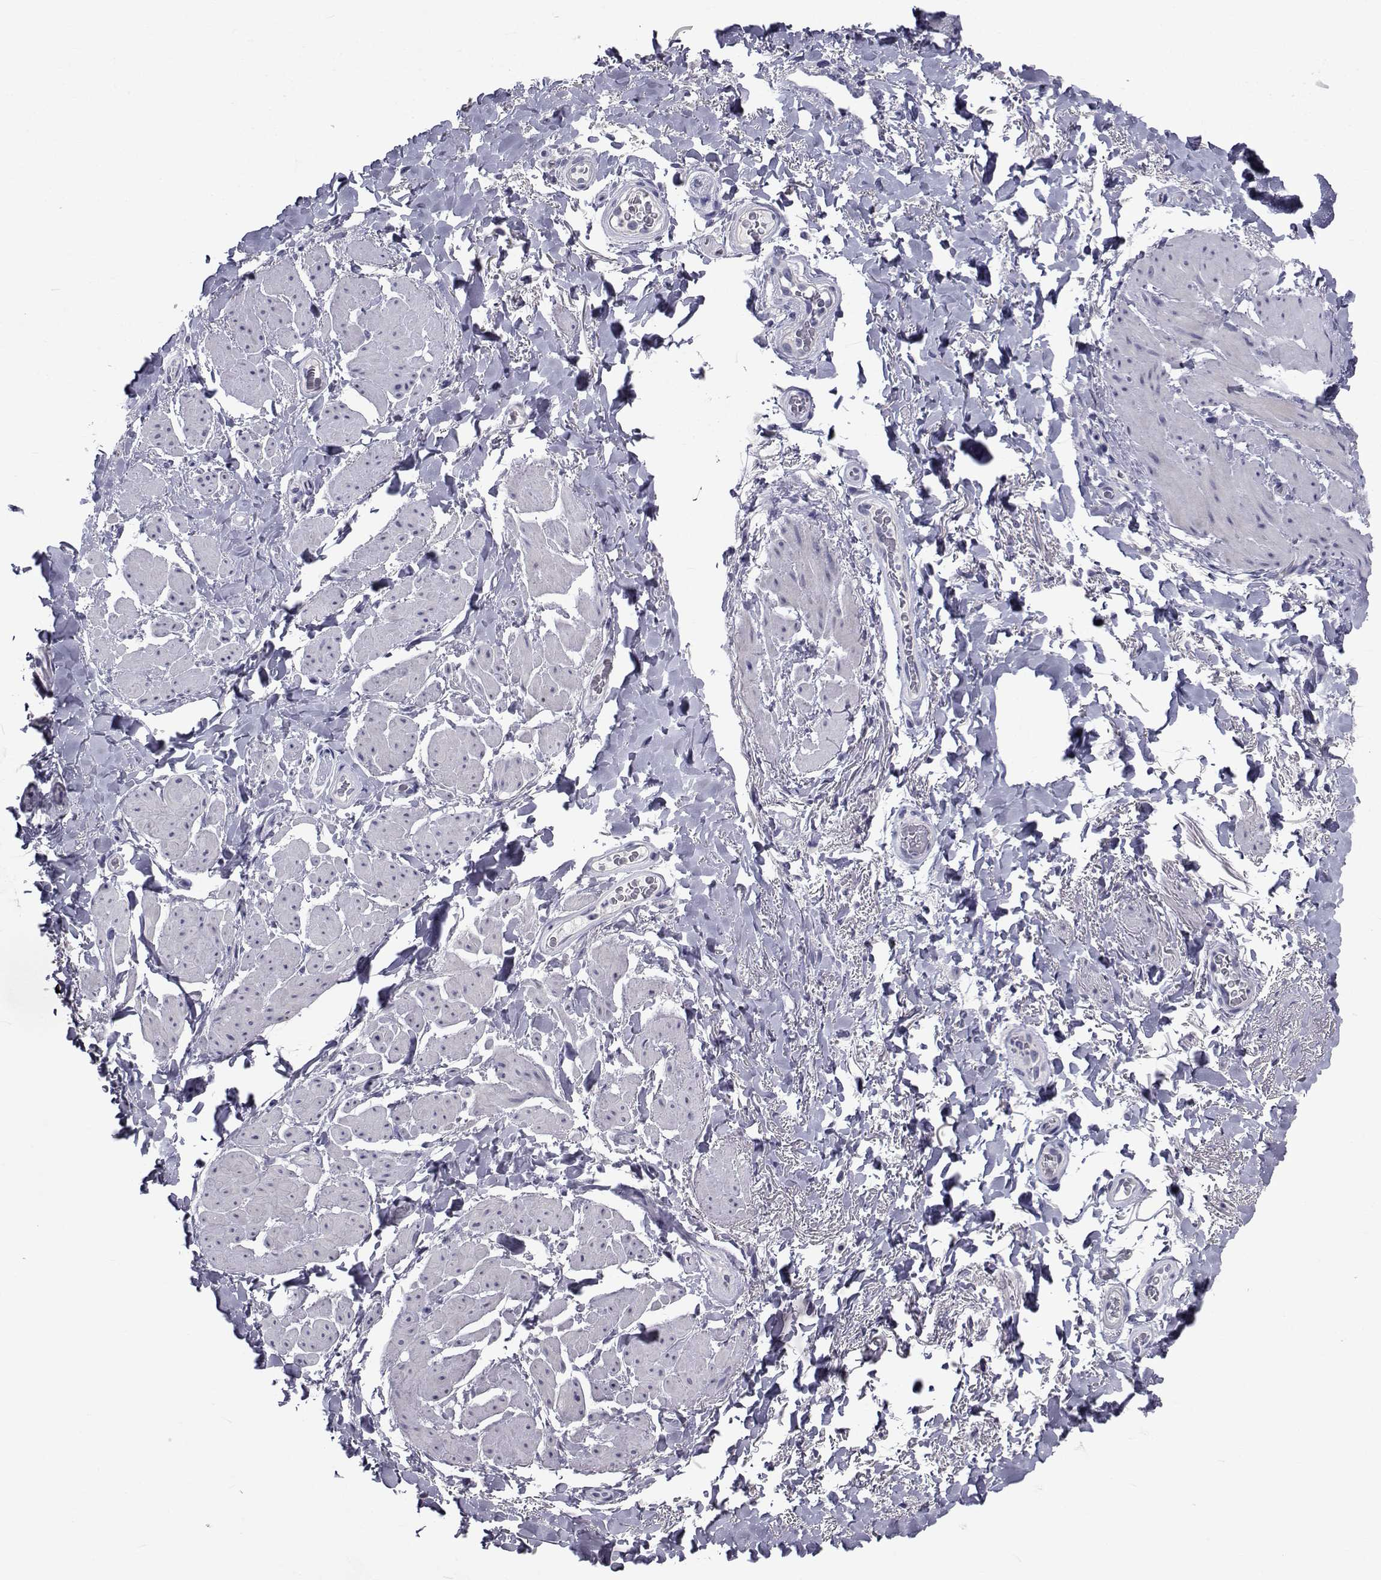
{"staining": {"intensity": "negative", "quantity": "none", "location": "none"}, "tissue": "adipose tissue", "cell_type": "Adipocytes", "image_type": "normal", "snomed": [{"axis": "morphology", "description": "Normal tissue, NOS"}, {"axis": "topography", "description": "Anal"}, {"axis": "topography", "description": "Peripheral nerve tissue"}], "caption": "Protein analysis of unremarkable adipose tissue reveals no significant staining in adipocytes. Brightfield microscopy of IHC stained with DAB (3,3'-diaminobenzidine) (brown) and hematoxylin (blue), captured at high magnification.", "gene": "CHRNA1", "patient": {"sex": "male", "age": 53}}